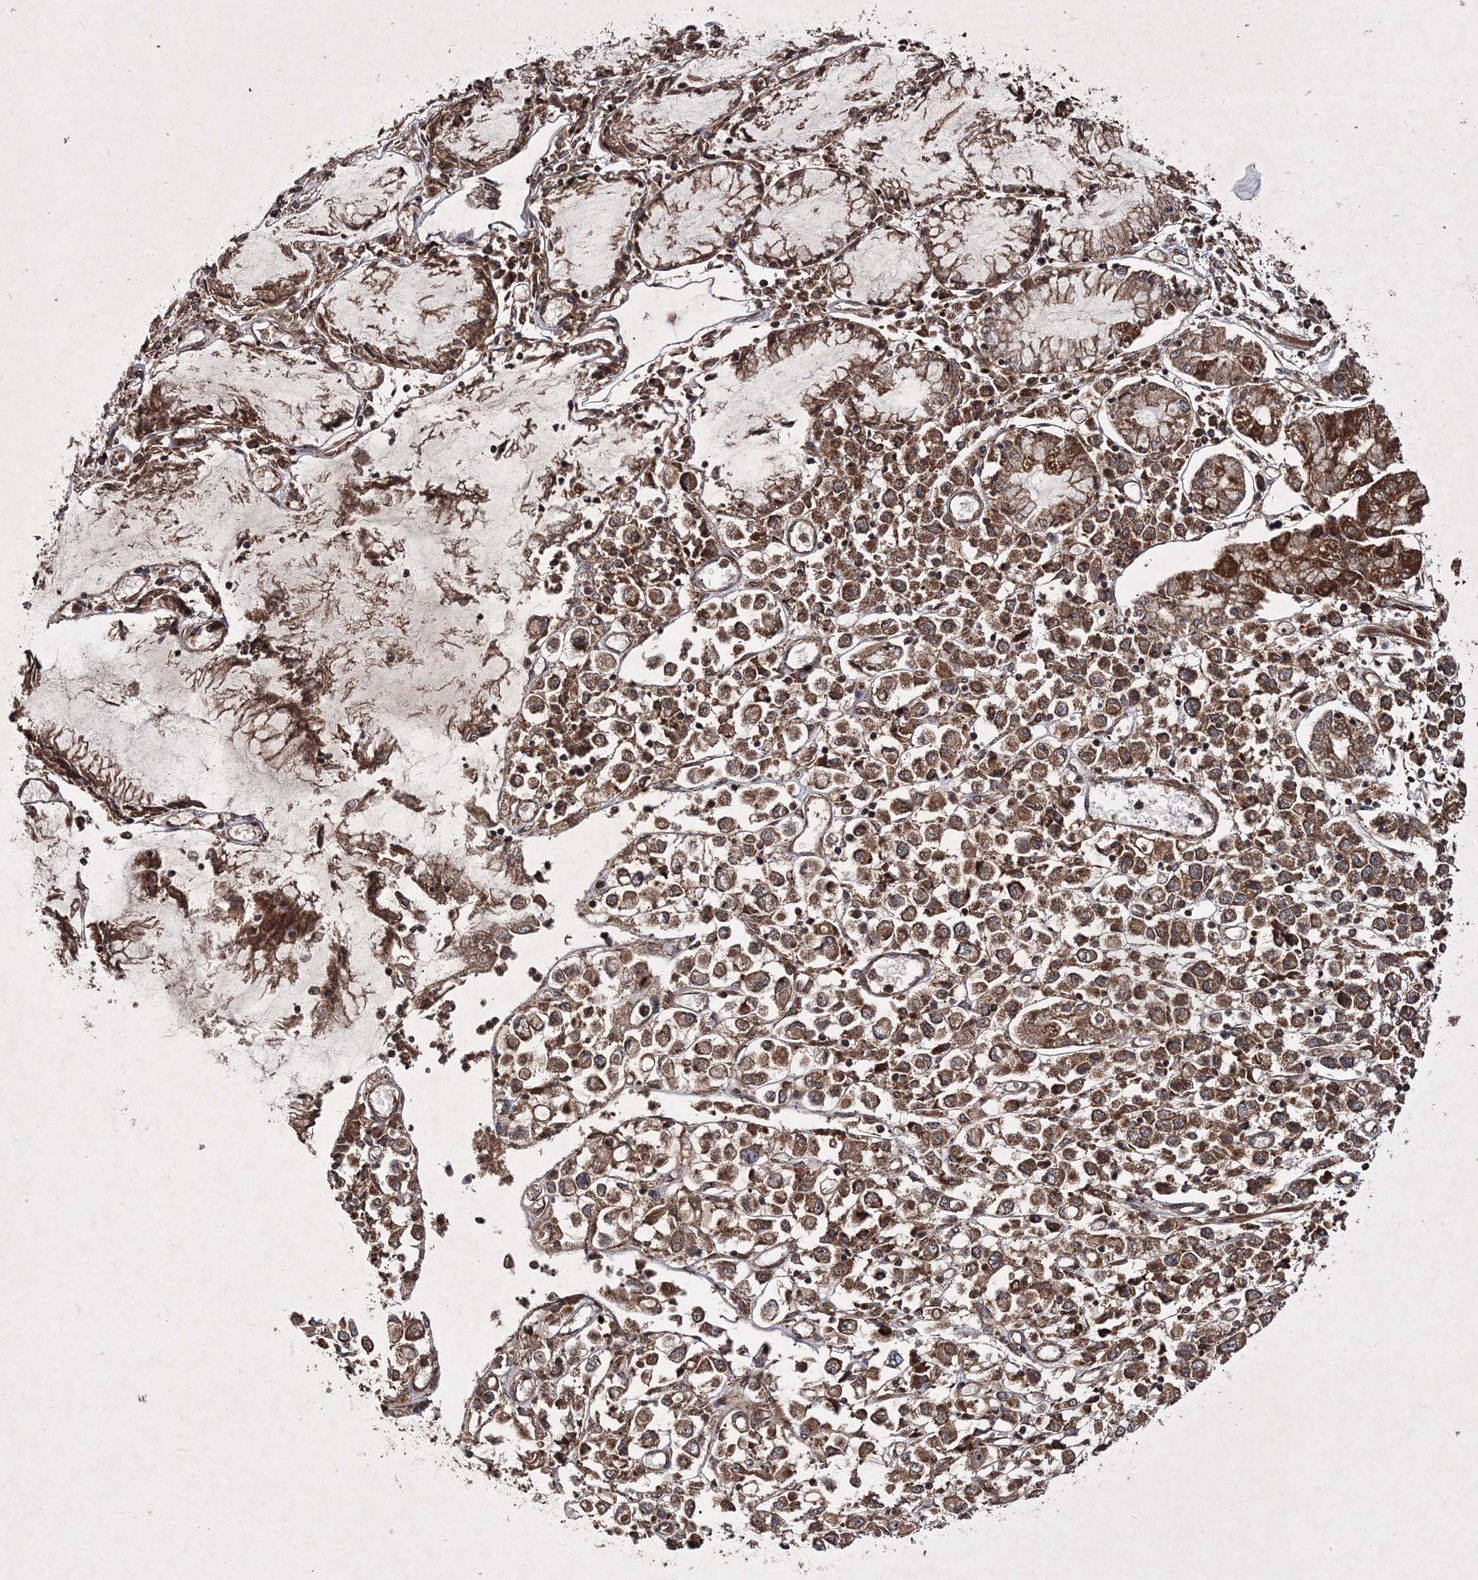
{"staining": {"intensity": "moderate", "quantity": ">75%", "location": "cytoplasmic/membranous"}, "tissue": "stomach cancer", "cell_type": "Tumor cells", "image_type": "cancer", "snomed": [{"axis": "morphology", "description": "Adenocarcinoma, NOS"}, {"axis": "topography", "description": "Stomach"}], "caption": "An image of human adenocarcinoma (stomach) stained for a protein exhibits moderate cytoplasmic/membranous brown staining in tumor cells.", "gene": "DNAJC13", "patient": {"sex": "female", "age": 76}}